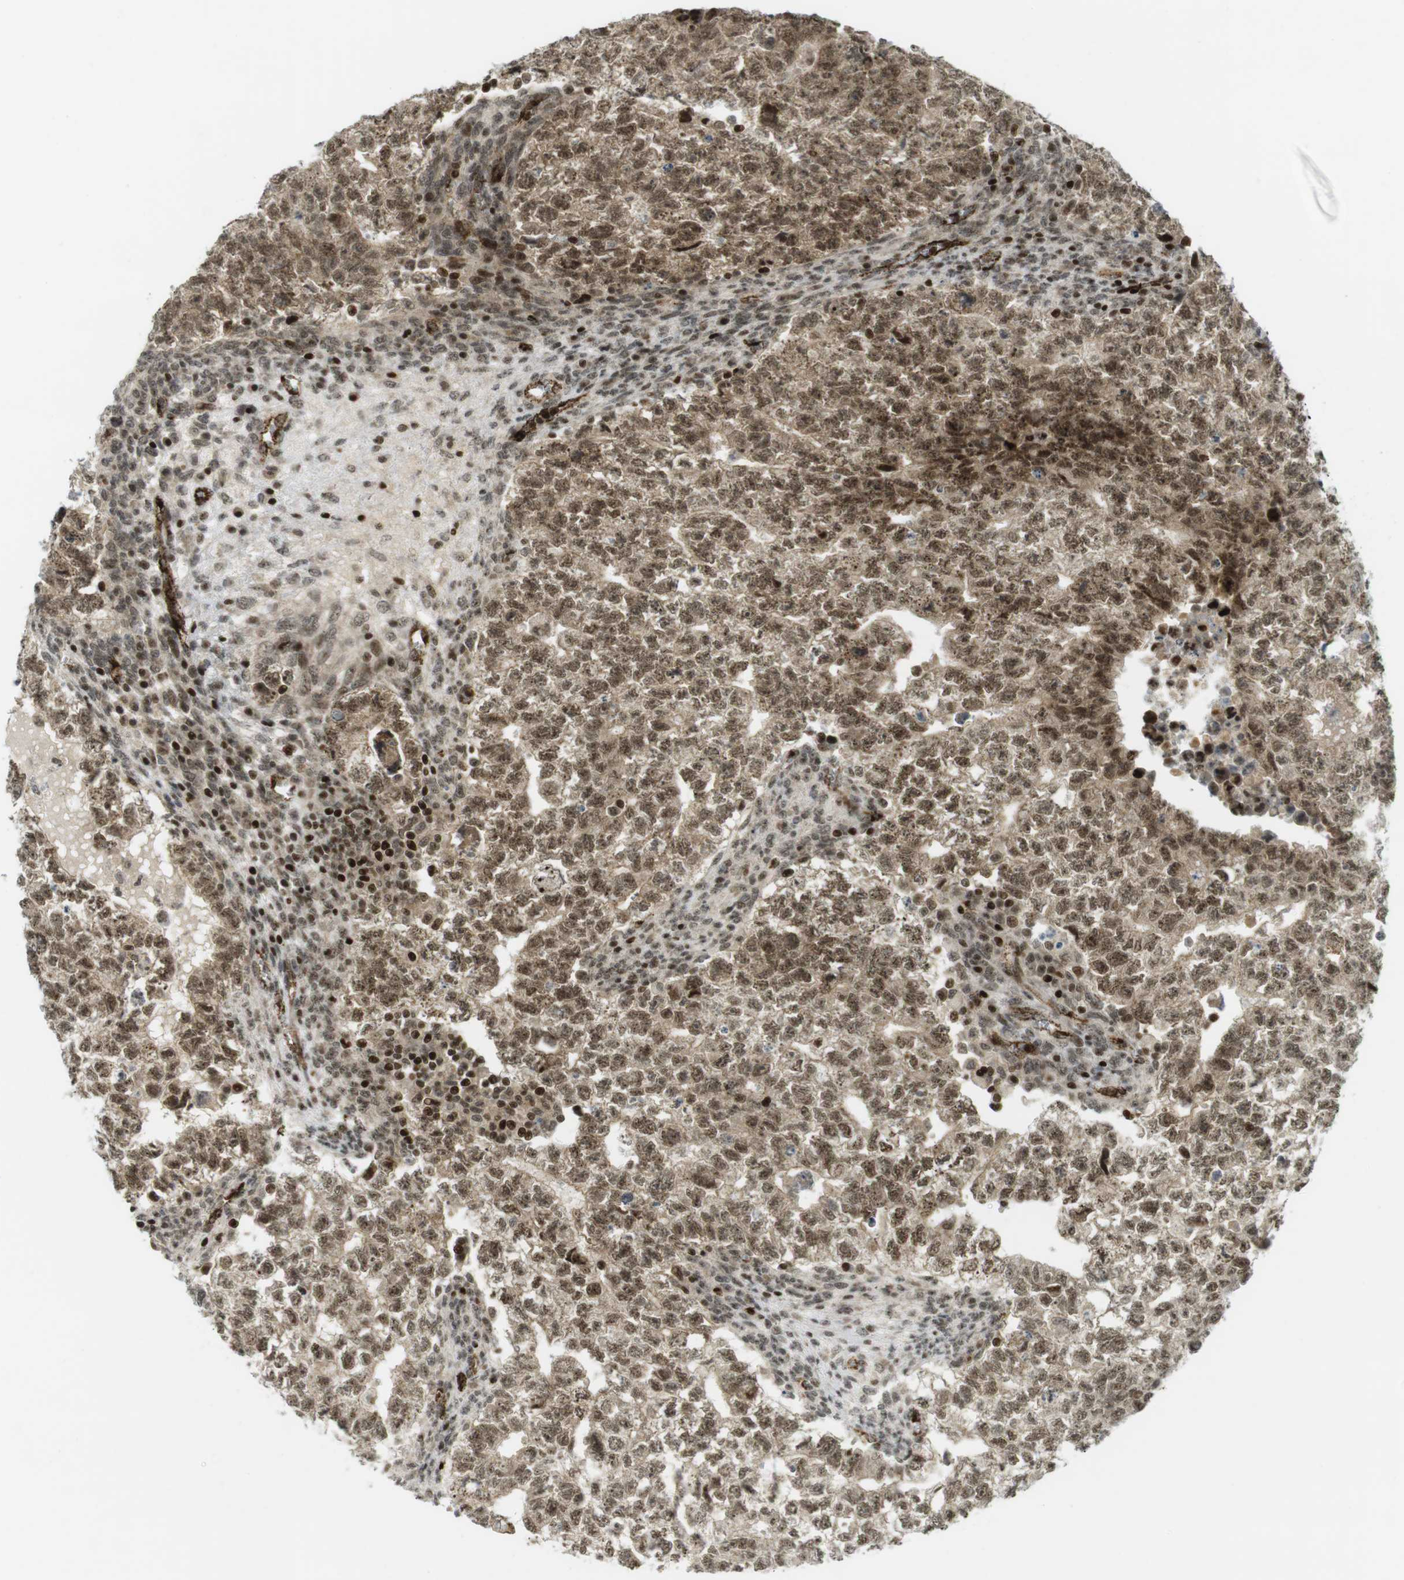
{"staining": {"intensity": "moderate", "quantity": ">75%", "location": "cytoplasmic/membranous,nuclear"}, "tissue": "testis cancer", "cell_type": "Tumor cells", "image_type": "cancer", "snomed": [{"axis": "morphology", "description": "Seminoma, NOS"}, {"axis": "morphology", "description": "Carcinoma, Embryonal, NOS"}, {"axis": "topography", "description": "Testis"}], "caption": "Brown immunohistochemical staining in human testis cancer (embryonal carcinoma) displays moderate cytoplasmic/membranous and nuclear positivity in about >75% of tumor cells. Immunohistochemistry stains the protein of interest in brown and the nuclei are stained blue.", "gene": "PPP1R13B", "patient": {"sex": "male", "age": 38}}